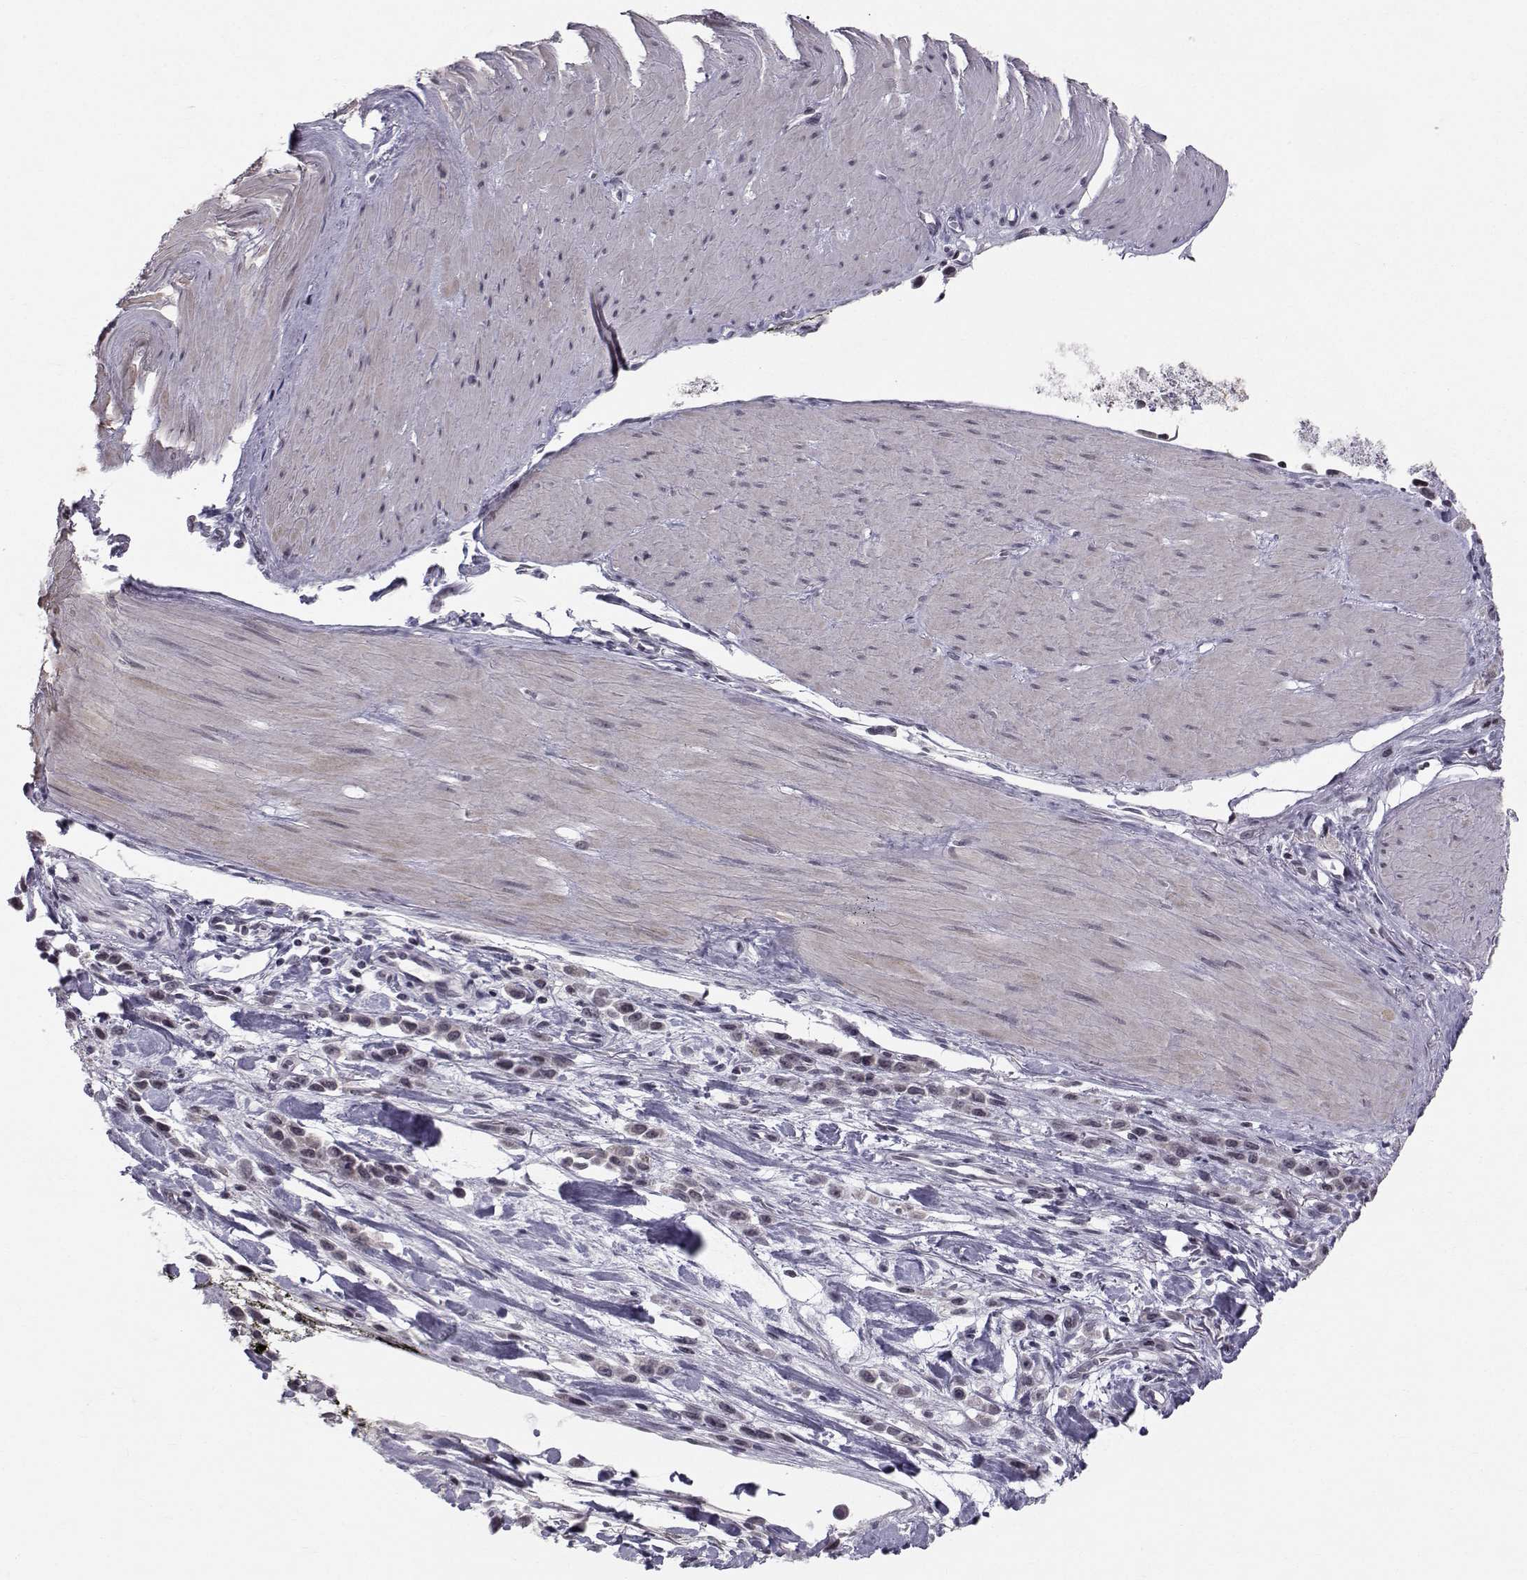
{"staining": {"intensity": "negative", "quantity": "none", "location": "none"}, "tissue": "stomach cancer", "cell_type": "Tumor cells", "image_type": "cancer", "snomed": [{"axis": "morphology", "description": "Adenocarcinoma, NOS"}, {"axis": "topography", "description": "Stomach"}], "caption": "DAB immunohistochemical staining of stomach adenocarcinoma reveals no significant expression in tumor cells.", "gene": "MARCHF4", "patient": {"sex": "male", "age": 47}}